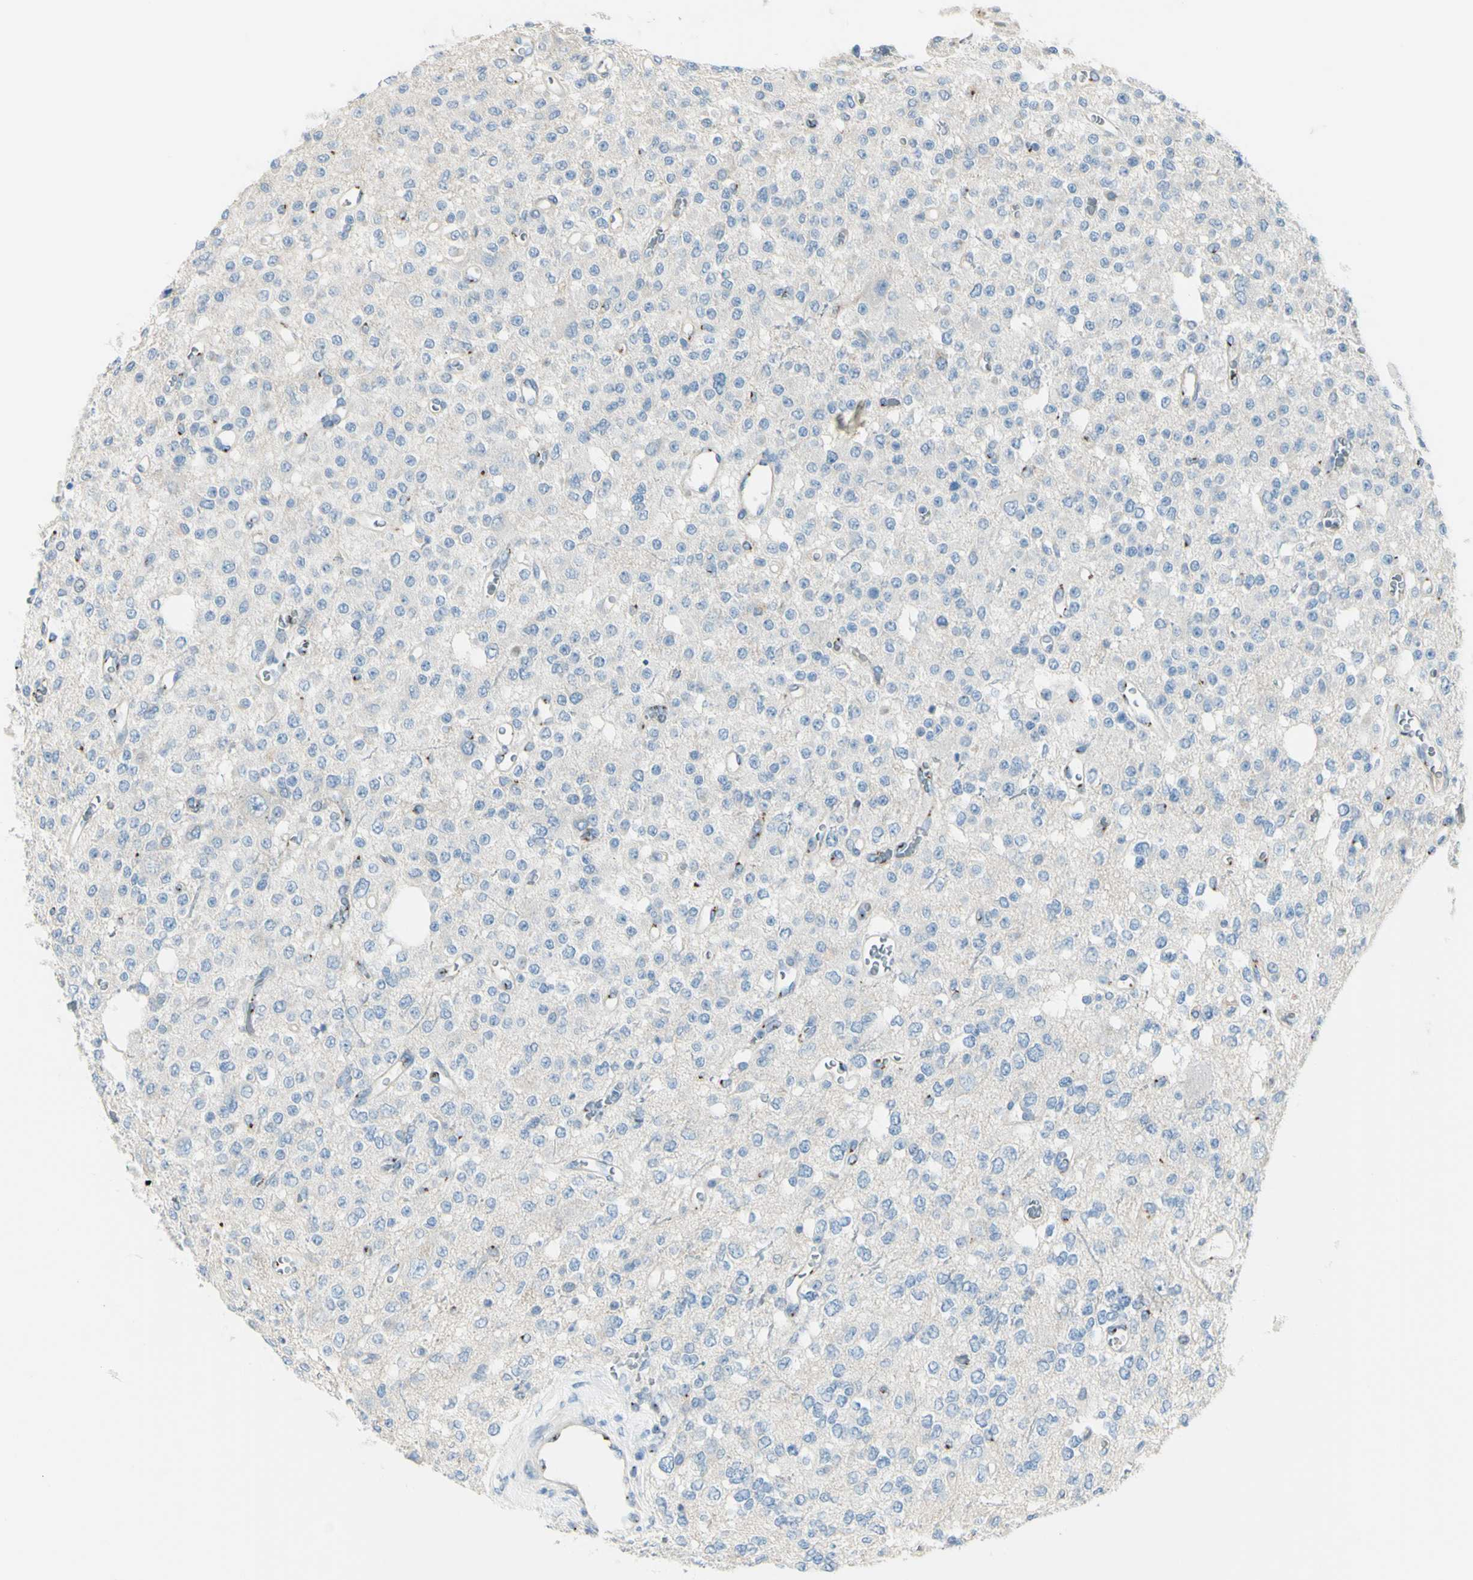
{"staining": {"intensity": "negative", "quantity": "none", "location": "none"}, "tissue": "glioma", "cell_type": "Tumor cells", "image_type": "cancer", "snomed": [{"axis": "morphology", "description": "Glioma, malignant, Low grade"}, {"axis": "topography", "description": "Brain"}], "caption": "This is a image of immunohistochemistry (IHC) staining of glioma, which shows no staining in tumor cells.", "gene": "B4GALT1", "patient": {"sex": "male", "age": 38}}